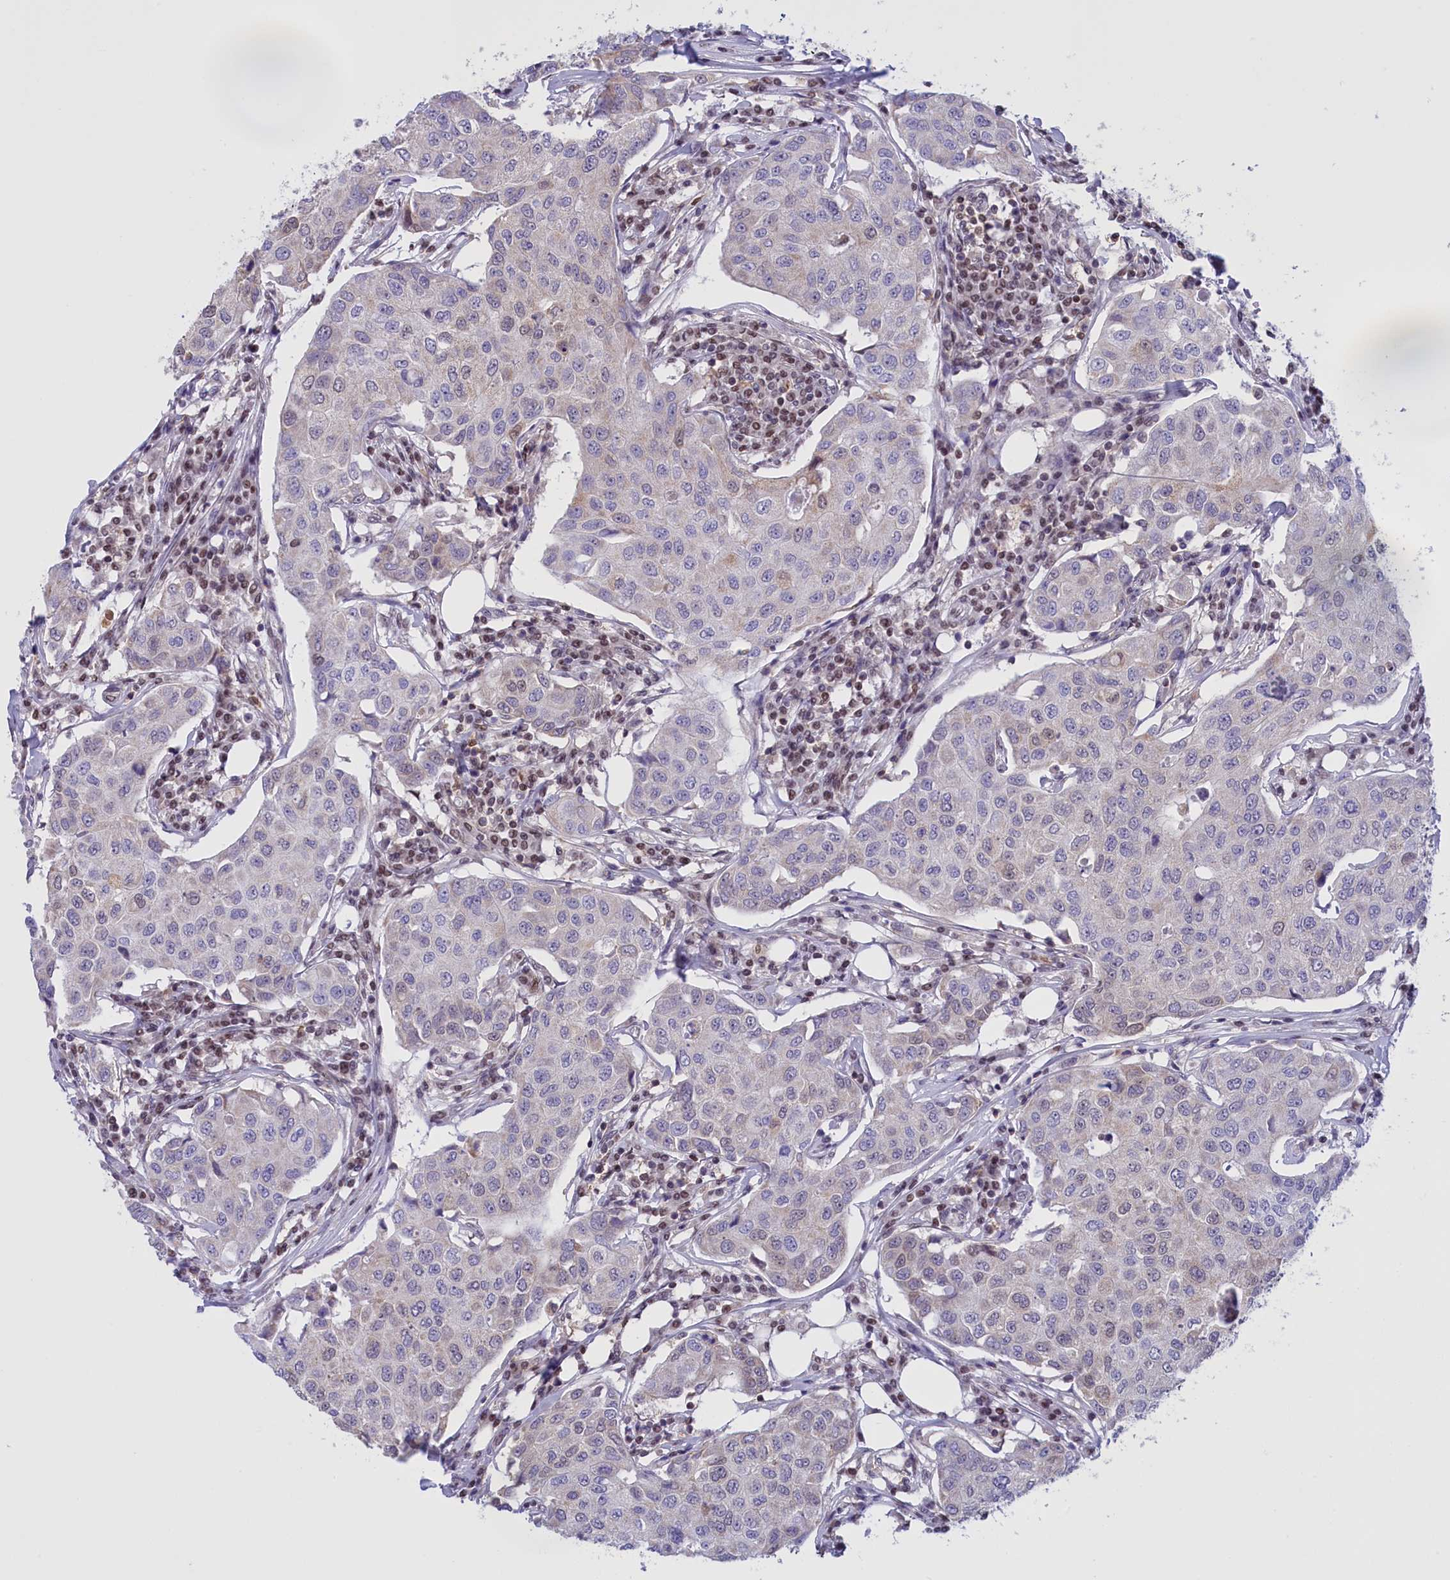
{"staining": {"intensity": "negative", "quantity": "none", "location": "none"}, "tissue": "breast cancer", "cell_type": "Tumor cells", "image_type": "cancer", "snomed": [{"axis": "morphology", "description": "Duct carcinoma"}, {"axis": "topography", "description": "Breast"}], "caption": "DAB immunohistochemical staining of breast cancer reveals no significant expression in tumor cells. (DAB immunohistochemistry (IHC) visualized using brightfield microscopy, high magnification).", "gene": "IZUMO2", "patient": {"sex": "female", "age": 80}}